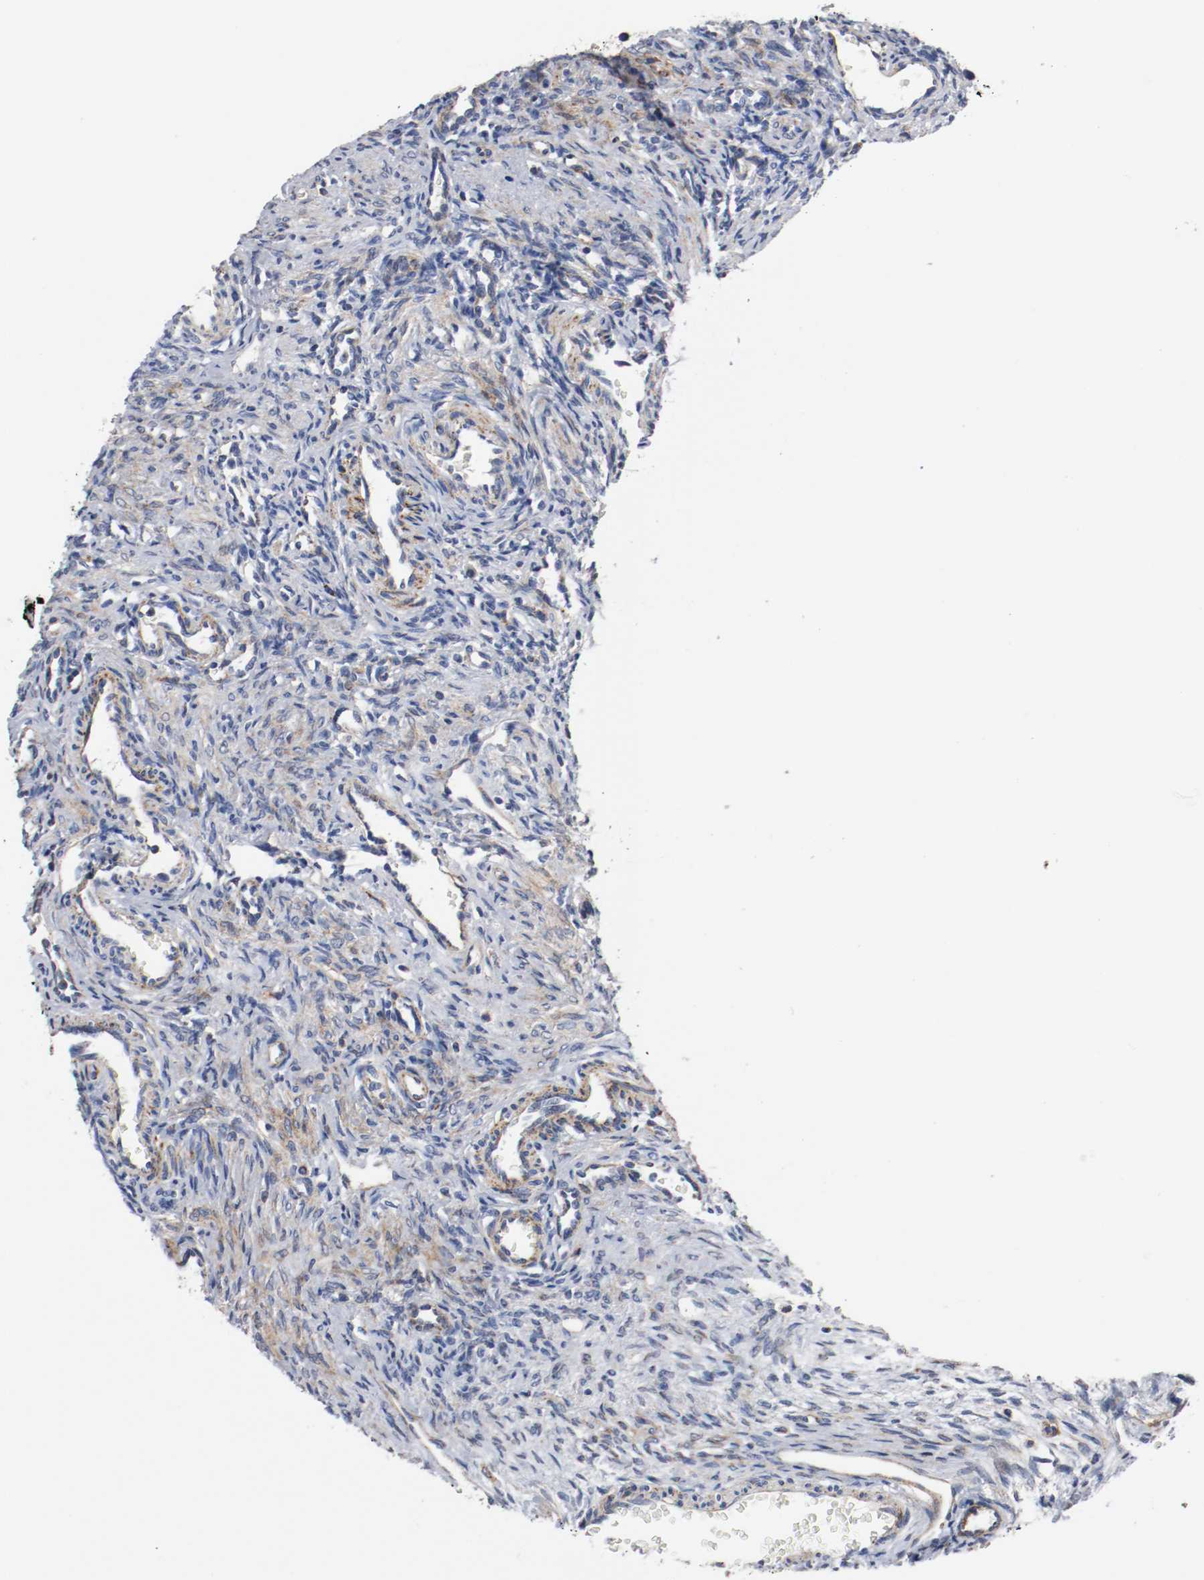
{"staining": {"intensity": "negative", "quantity": "none", "location": "none"}, "tissue": "ovary", "cell_type": "Ovarian stroma cells", "image_type": "normal", "snomed": [{"axis": "morphology", "description": "Normal tissue, NOS"}, {"axis": "topography", "description": "Ovary"}], "caption": "The photomicrograph displays no staining of ovarian stroma cells in unremarkable ovary. The staining is performed using DAB (3,3'-diaminobenzidine) brown chromogen with nuclei counter-stained in using hematoxylin.", "gene": "TUBD1", "patient": {"sex": "female", "age": 33}}